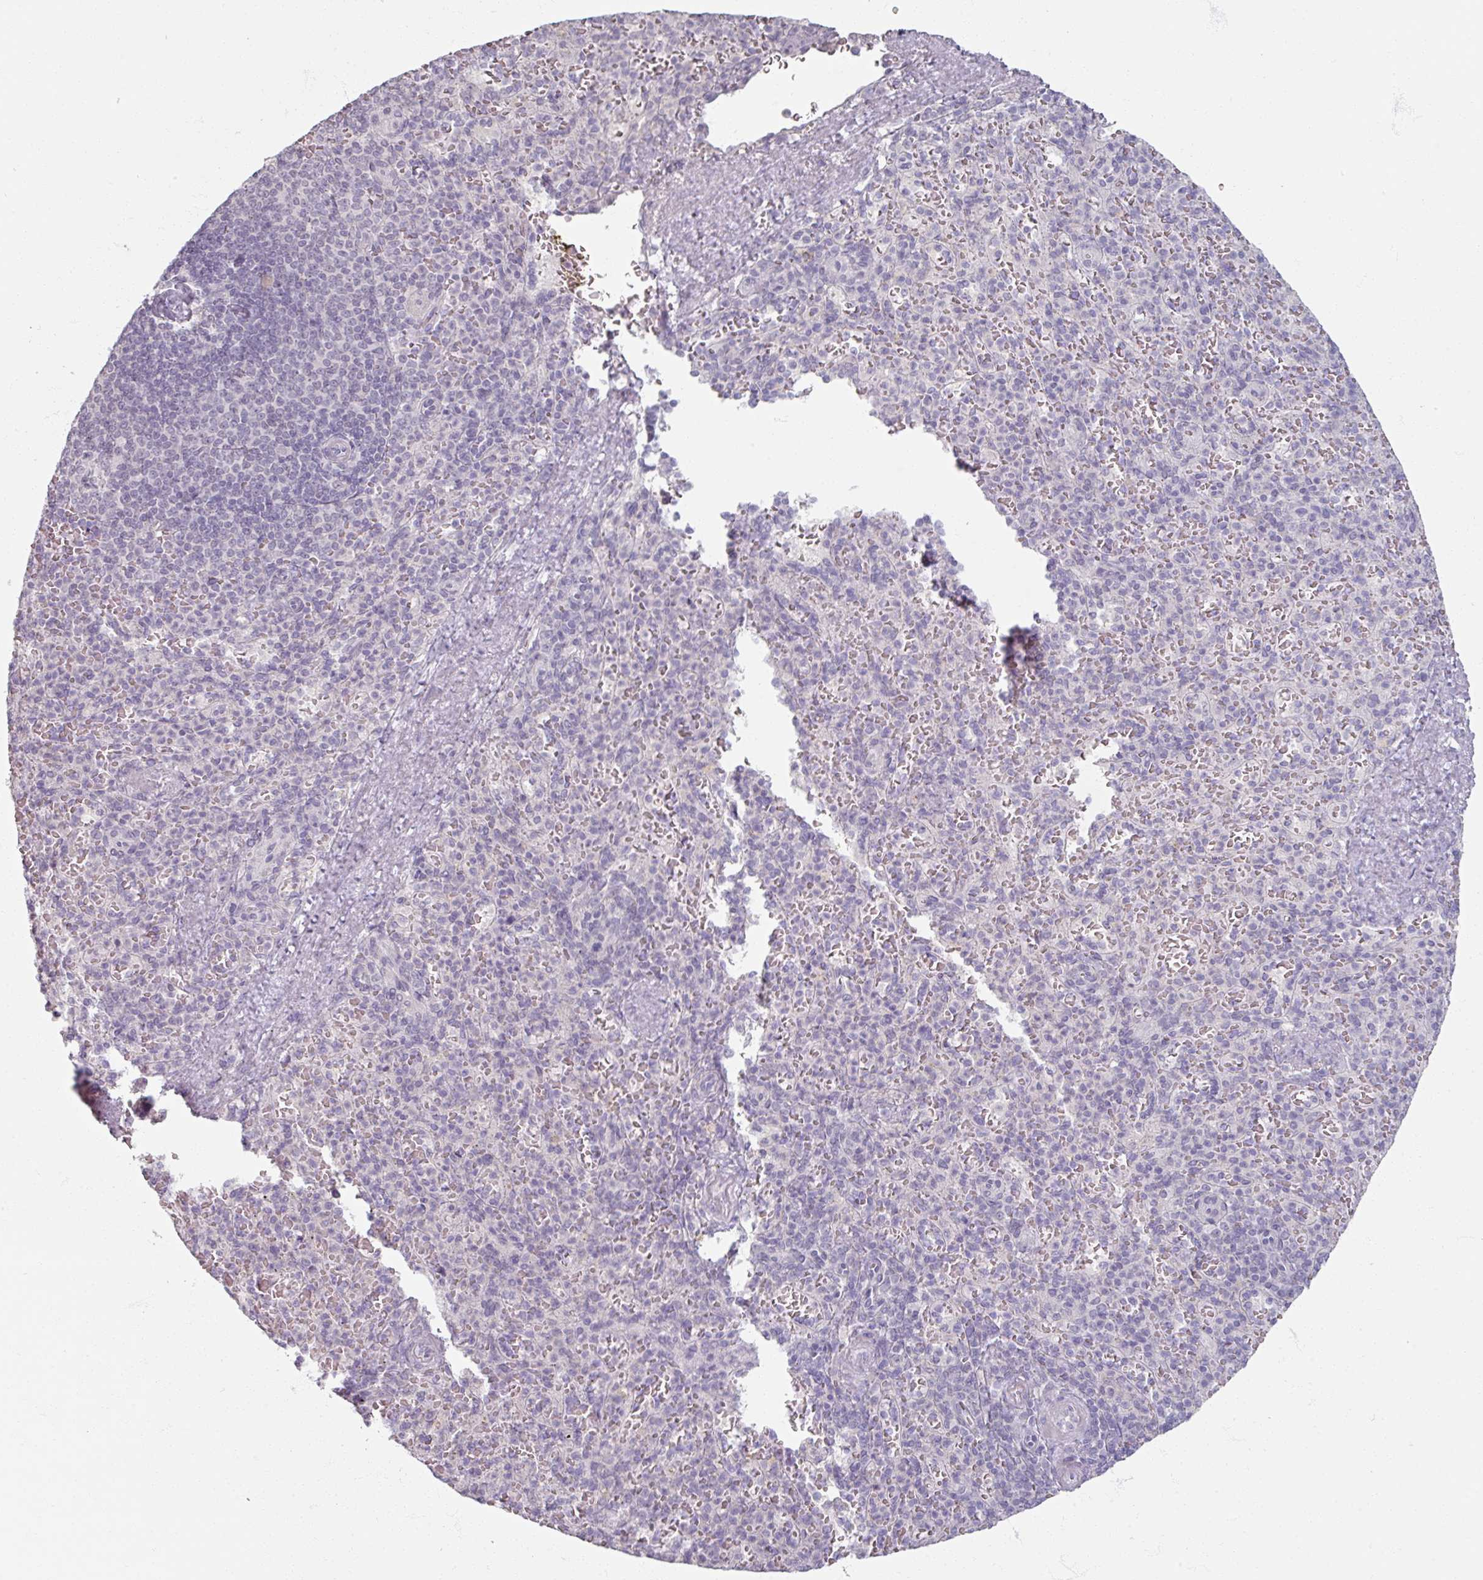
{"staining": {"intensity": "negative", "quantity": "none", "location": "none"}, "tissue": "spleen", "cell_type": "Cells in red pulp", "image_type": "normal", "snomed": [{"axis": "morphology", "description": "Normal tissue, NOS"}, {"axis": "topography", "description": "Spleen"}], "caption": "This image is of unremarkable spleen stained with immunohistochemistry (IHC) to label a protein in brown with the nuclei are counter-stained blue. There is no positivity in cells in red pulp.", "gene": "SOX11", "patient": {"sex": "female", "age": 74}}